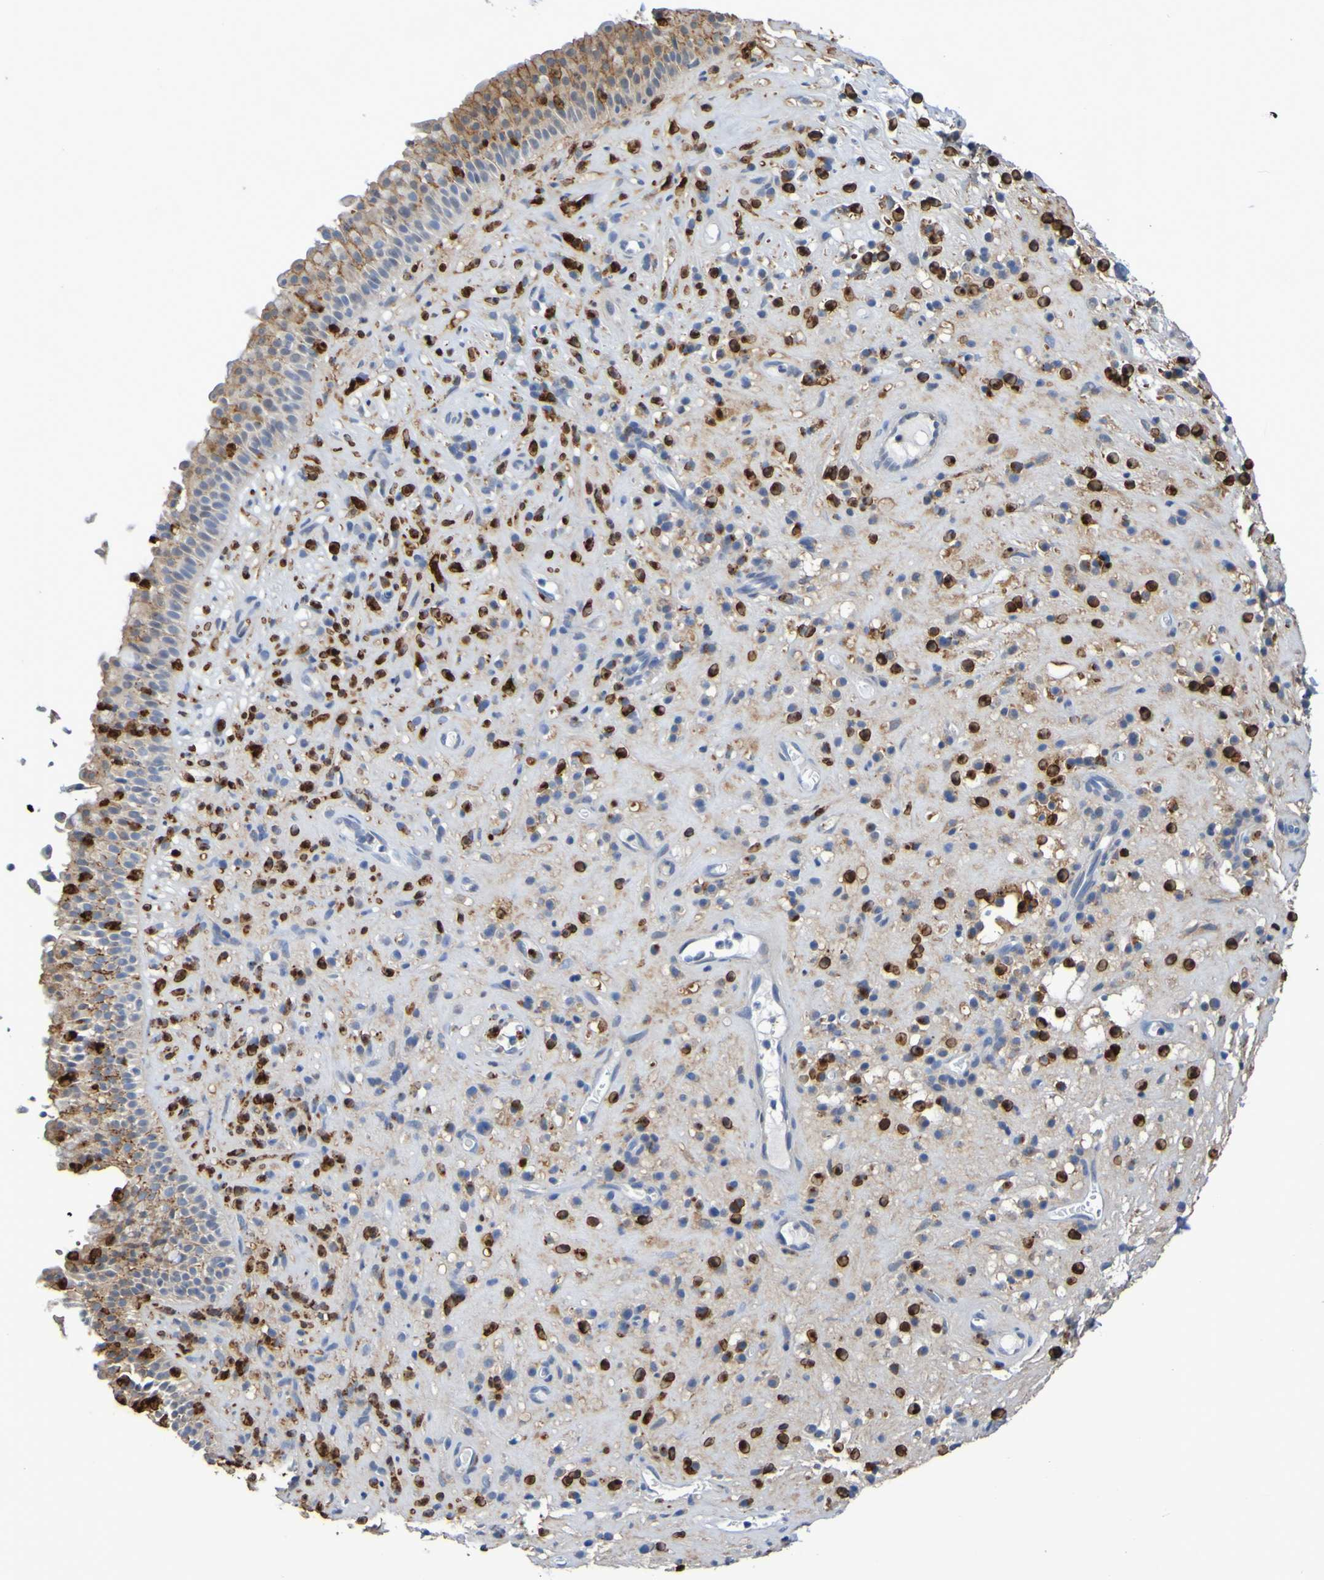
{"staining": {"intensity": "moderate", "quantity": "25%-75%", "location": "cytoplasmic/membranous"}, "tissue": "nasopharynx", "cell_type": "Respiratory epithelial cells", "image_type": "normal", "snomed": [{"axis": "morphology", "description": "Normal tissue, NOS"}, {"axis": "topography", "description": "Nasopharynx"}], "caption": "Protein expression analysis of benign nasopharynx demonstrates moderate cytoplasmic/membranous positivity in approximately 25%-75% of respiratory epithelial cells. The protein of interest is shown in brown color, while the nuclei are stained blue.", "gene": "C11orf24", "patient": {"sex": "female", "age": 51}}